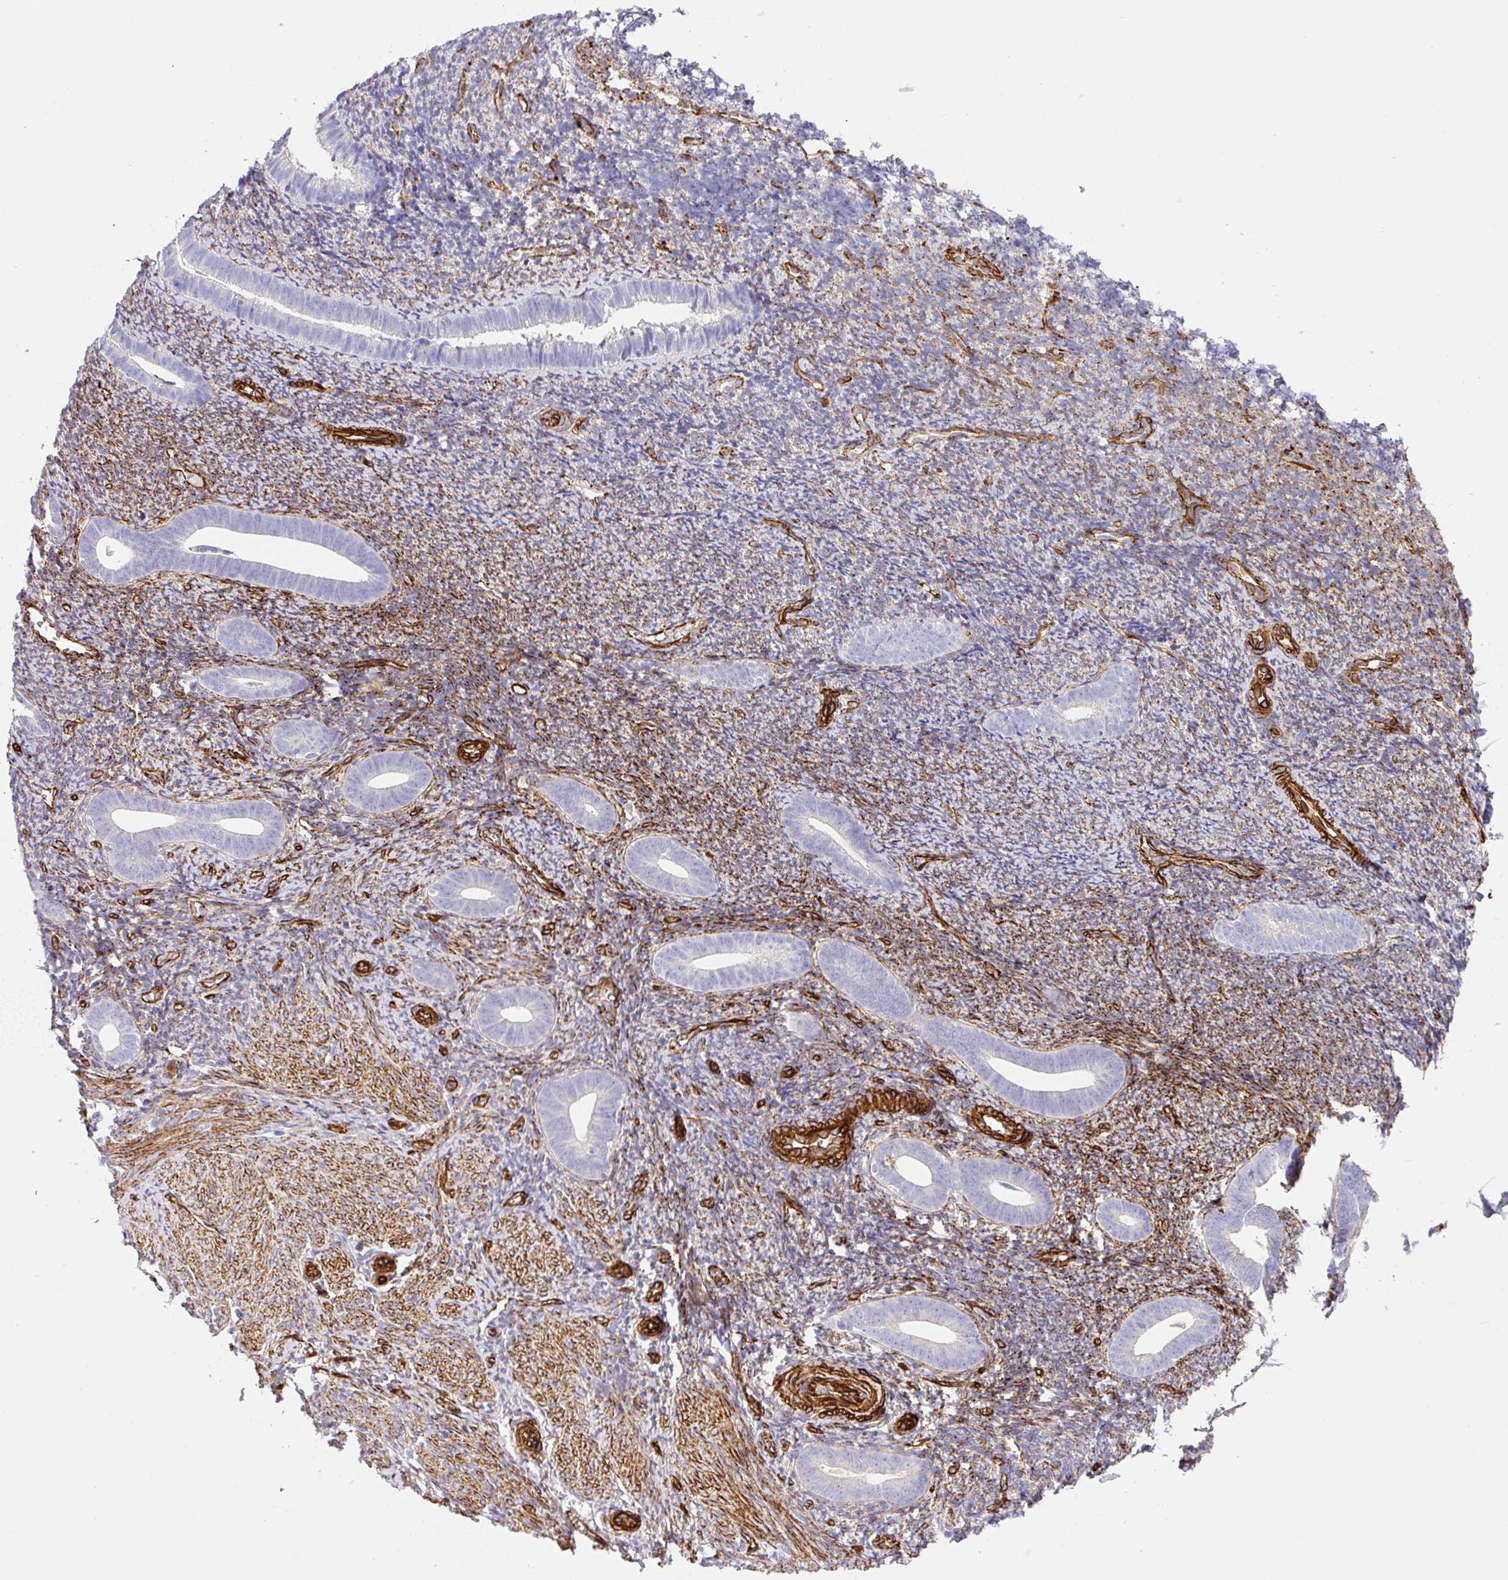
{"staining": {"intensity": "moderate", "quantity": "25%-75%", "location": "cytoplasmic/membranous"}, "tissue": "endometrium", "cell_type": "Cells in endometrial stroma", "image_type": "normal", "snomed": [{"axis": "morphology", "description": "Normal tissue, NOS"}, {"axis": "topography", "description": "Endometrium"}], "caption": "Immunohistochemistry (IHC) (DAB (3,3'-diaminobenzidine)) staining of unremarkable endometrium demonstrates moderate cytoplasmic/membranous protein expression in approximately 25%-75% of cells in endometrial stroma. (brown staining indicates protein expression, while blue staining denotes nuclei).", "gene": "SLC25A17", "patient": {"sex": "female", "age": 39}}